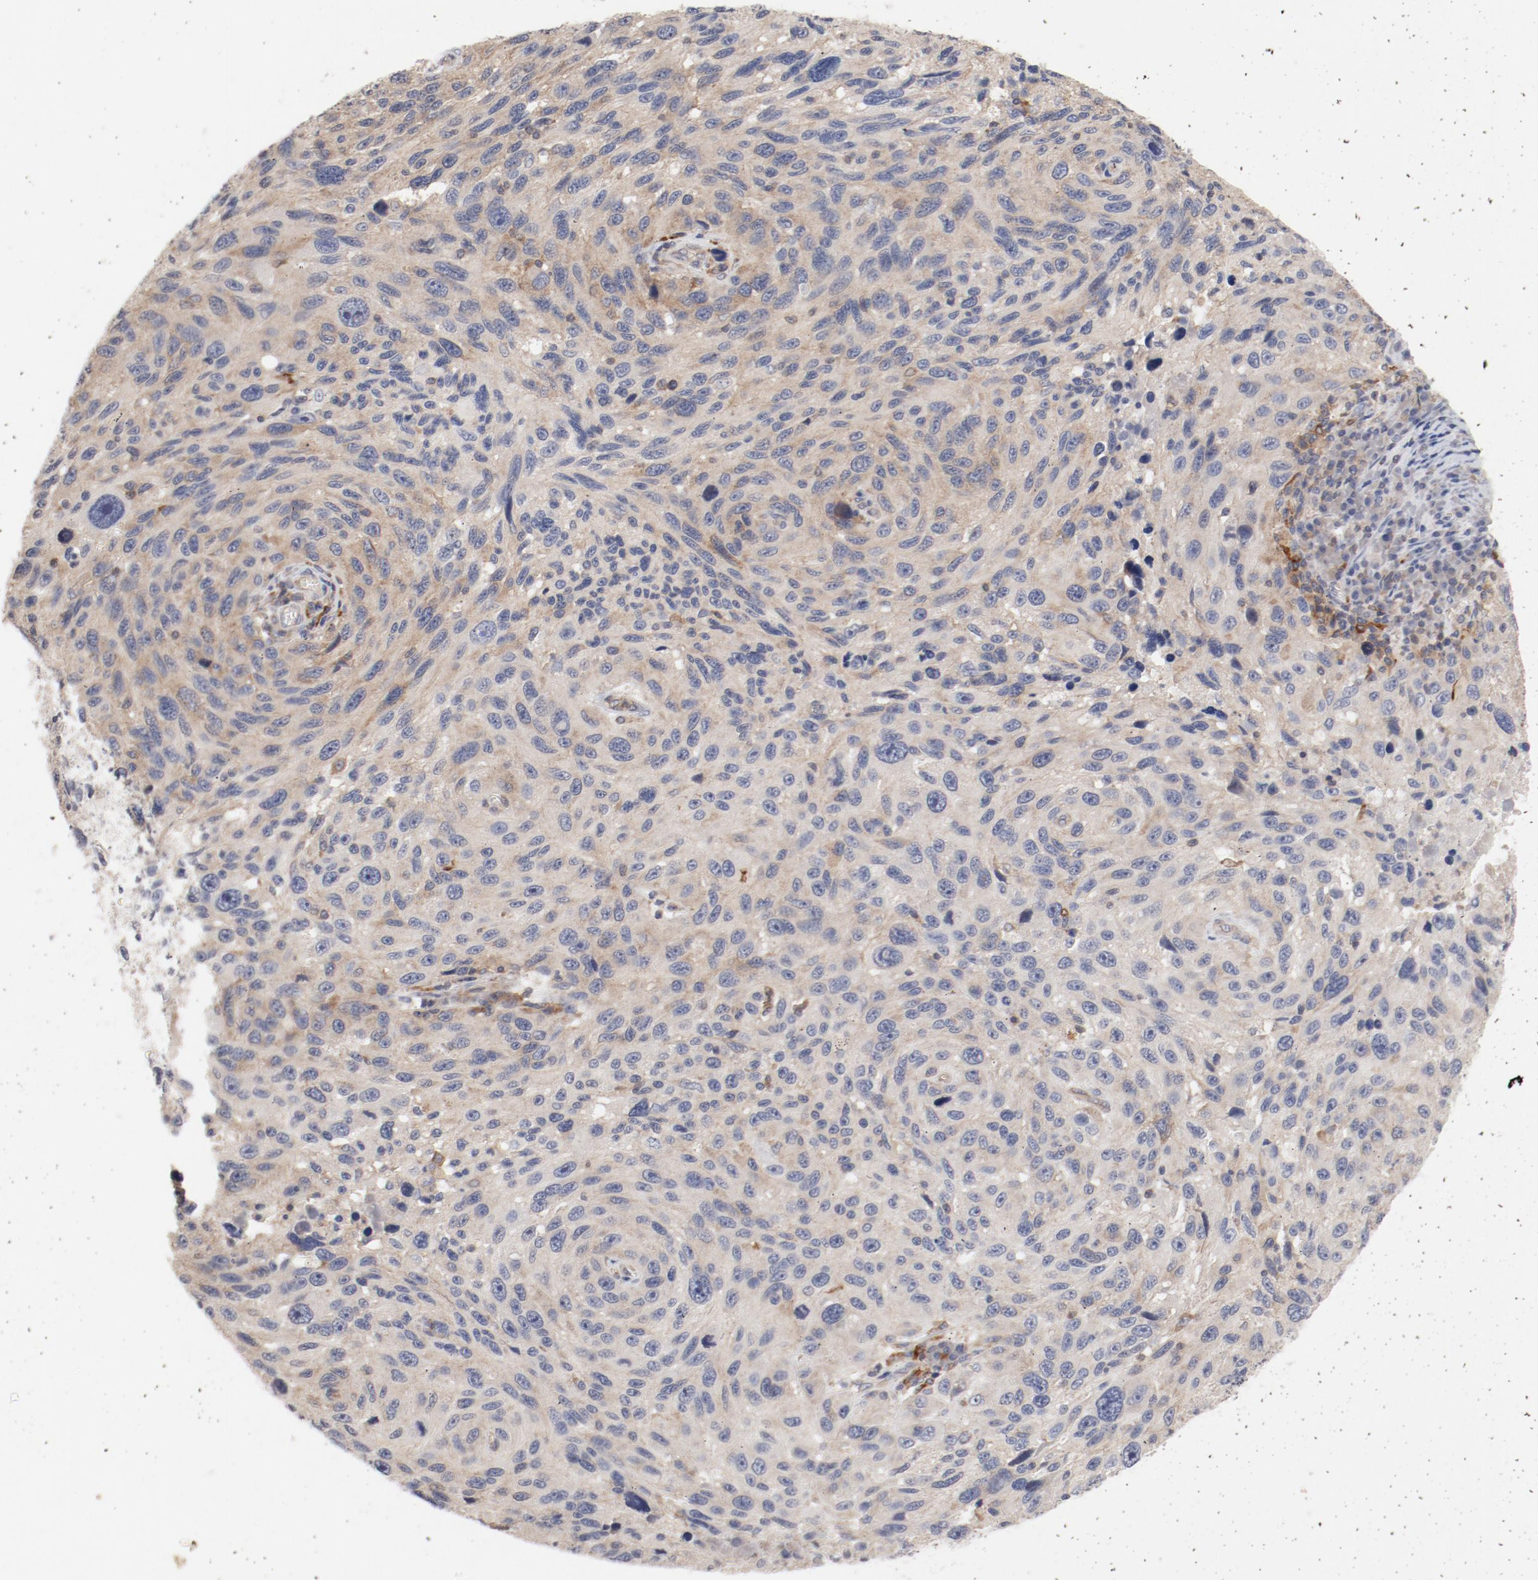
{"staining": {"intensity": "weak", "quantity": ">75%", "location": "cytoplasmic/membranous"}, "tissue": "melanoma", "cell_type": "Tumor cells", "image_type": "cancer", "snomed": [{"axis": "morphology", "description": "Malignant melanoma, NOS"}, {"axis": "topography", "description": "Skin"}], "caption": "This photomicrograph shows malignant melanoma stained with IHC to label a protein in brown. The cytoplasmic/membranous of tumor cells show weak positivity for the protein. Nuclei are counter-stained blue.", "gene": "CBL", "patient": {"sex": "male", "age": 53}}